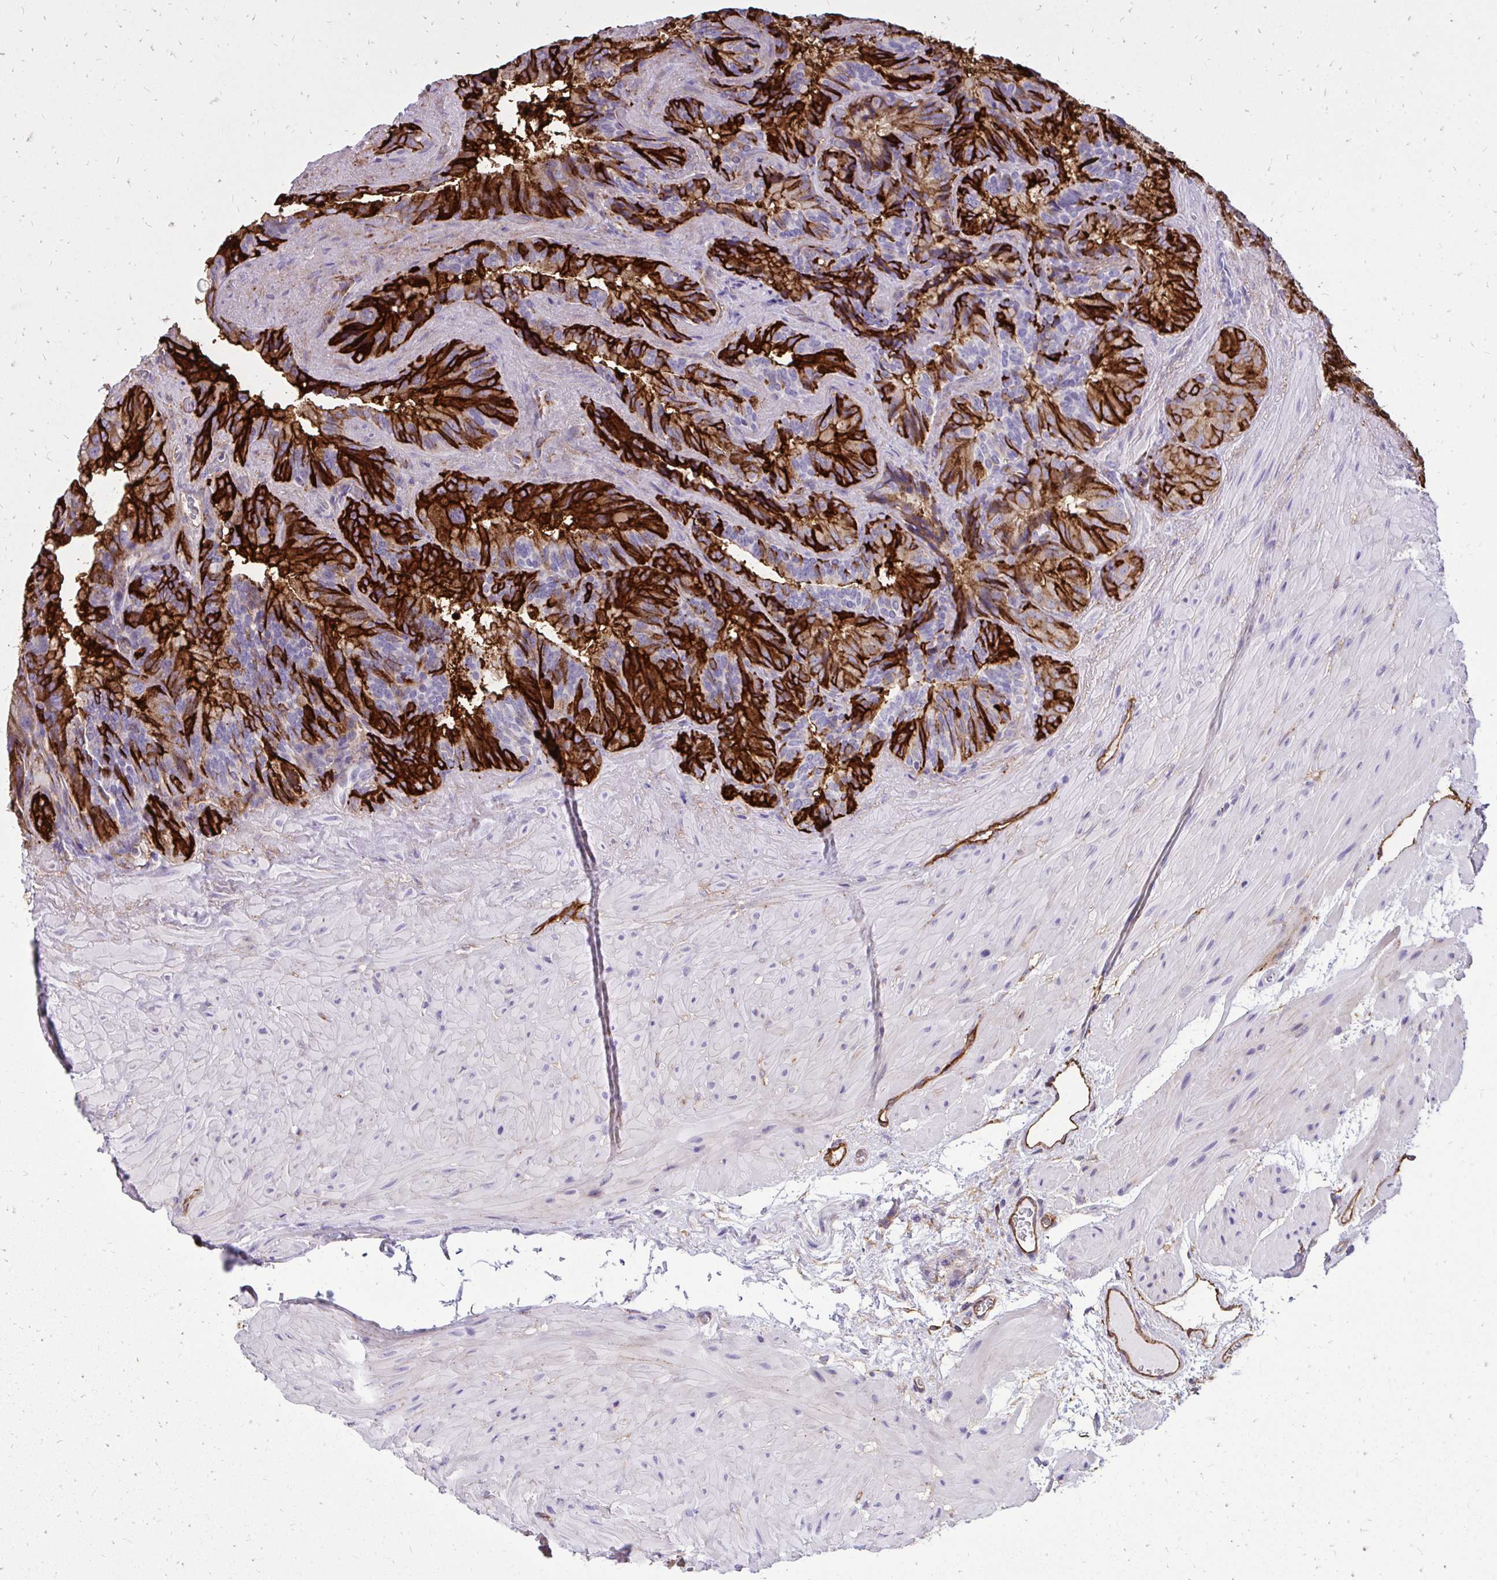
{"staining": {"intensity": "strong", "quantity": "25%-75%", "location": "cytoplasmic/membranous"}, "tissue": "seminal vesicle", "cell_type": "Glandular cells", "image_type": "normal", "snomed": [{"axis": "morphology", "description": "Normal tissue, NOS"}, {"axis": "topography", "description": "Seminal veicle"}], "caption": "Protein expression analysis of unremarkable seminal vesicle reveals strong cytoplasmic/membranous staining in about 25%-75% of glandular cells. The staining was performed using DAB (3,3'-diaminobenzidine) to visualize the protein expression in brown, while the nuclei were stained in blue with hematoxylin (Magnification: 20x).", "gene": "MARCKSL1", "patient": {"sex": "male", "age": 60}}